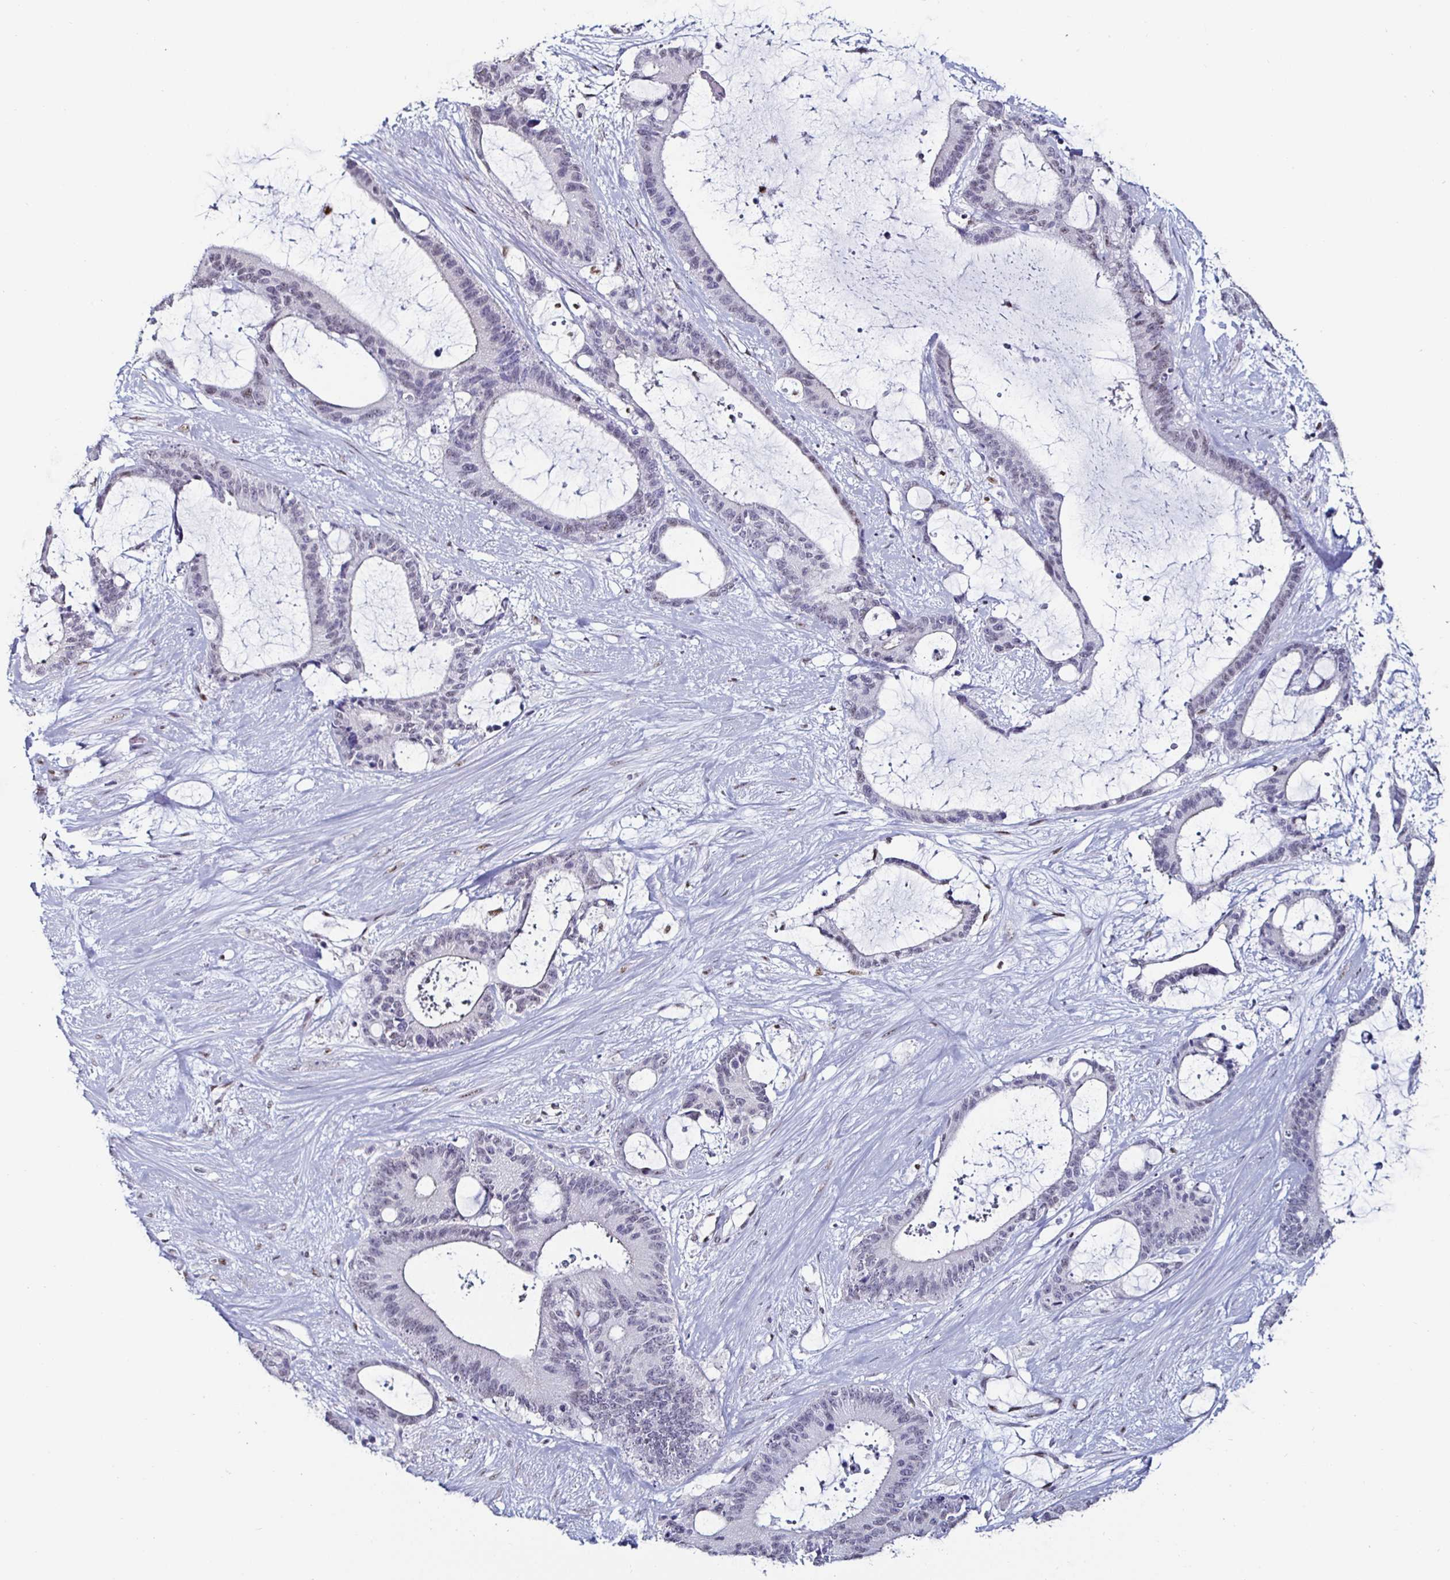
{"staining": {"intensity": "negative", "quantity": "none", "location": "none"}, "tissue": "liver cancer", "cell_type": "Tumor cells", "image_type": "cancer", "snomed": [{"axis": "morphology", "description": "Normal tissue, NOS"}, {"axis": "morphology", "description": "Cholangiocarcinoma"}, {"axis": "topography", "description": "Liver"}, {"axis": "topography", "description": "Peripheral nerve tissue"}], "caption": "Immunohistochemical staining of cholangiocarcinoma (liver) displays no significant staining in tumor cells.", "gene": "DDX39B", "patient": {"sex": "female", "age": 73}}